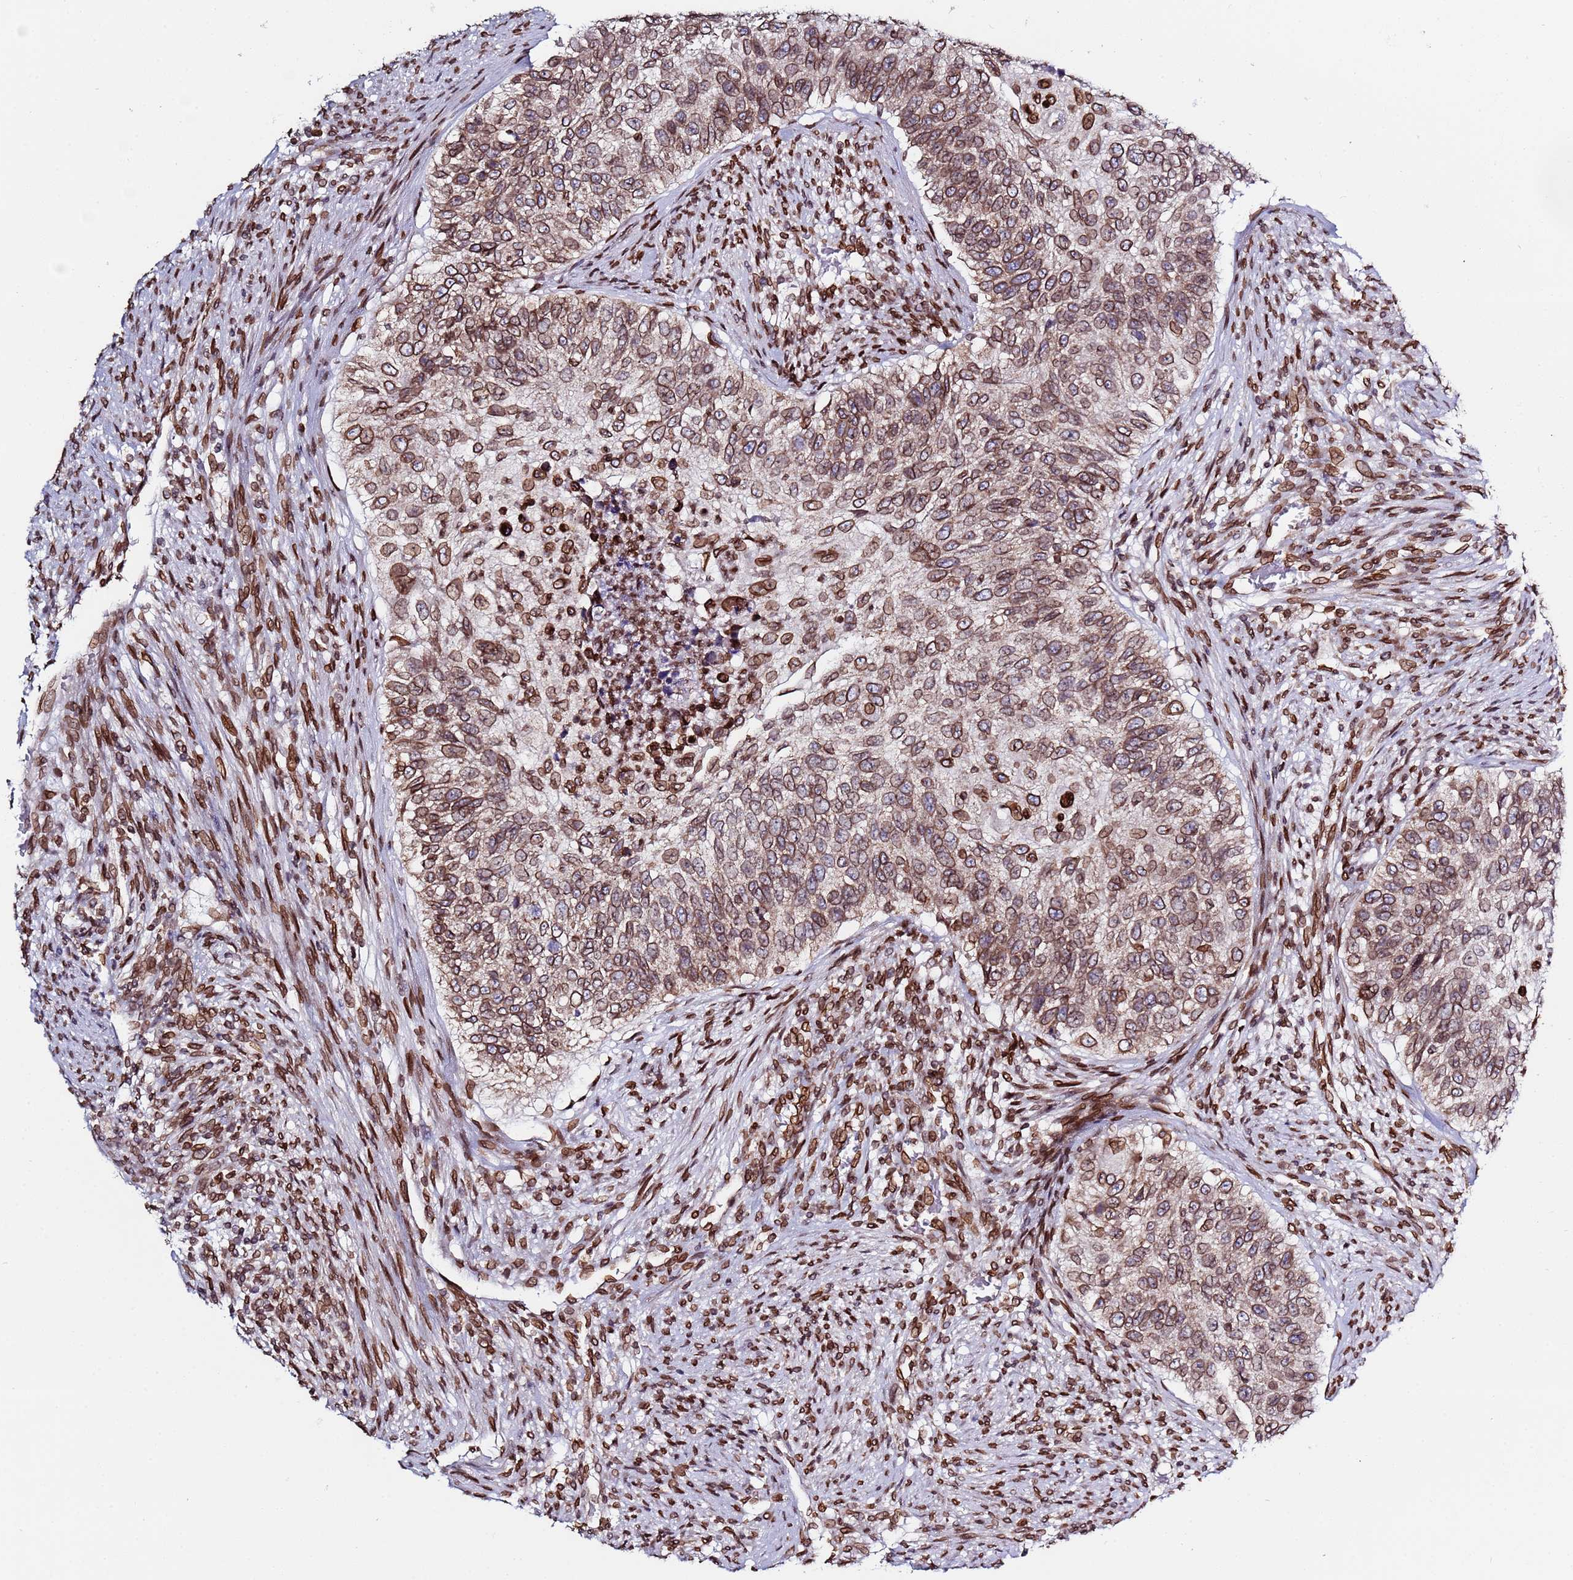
{"staining": {"intensity": "moderate", "quantity": ">75%", "location": "cytoplasmic/membranous,nuclear"}, "tissue": "urothelial cancer", "cell_type": "Tumor cells", "image_type": "cancer", "snomed": [{"axis": "morphology", "description": "Urothelial carcinoma, High grade"}, {"axis": "topography", "description": "Urinary bladder"}], "caption": "Tumor cells display medium levels of moderate cytoplasmic/membranous and nuclear positivity in approximately >75% of cells in human urothelial cancer.", "gene": "TOR1AIP1", "patient": {"sex": "female", "age": 60}}